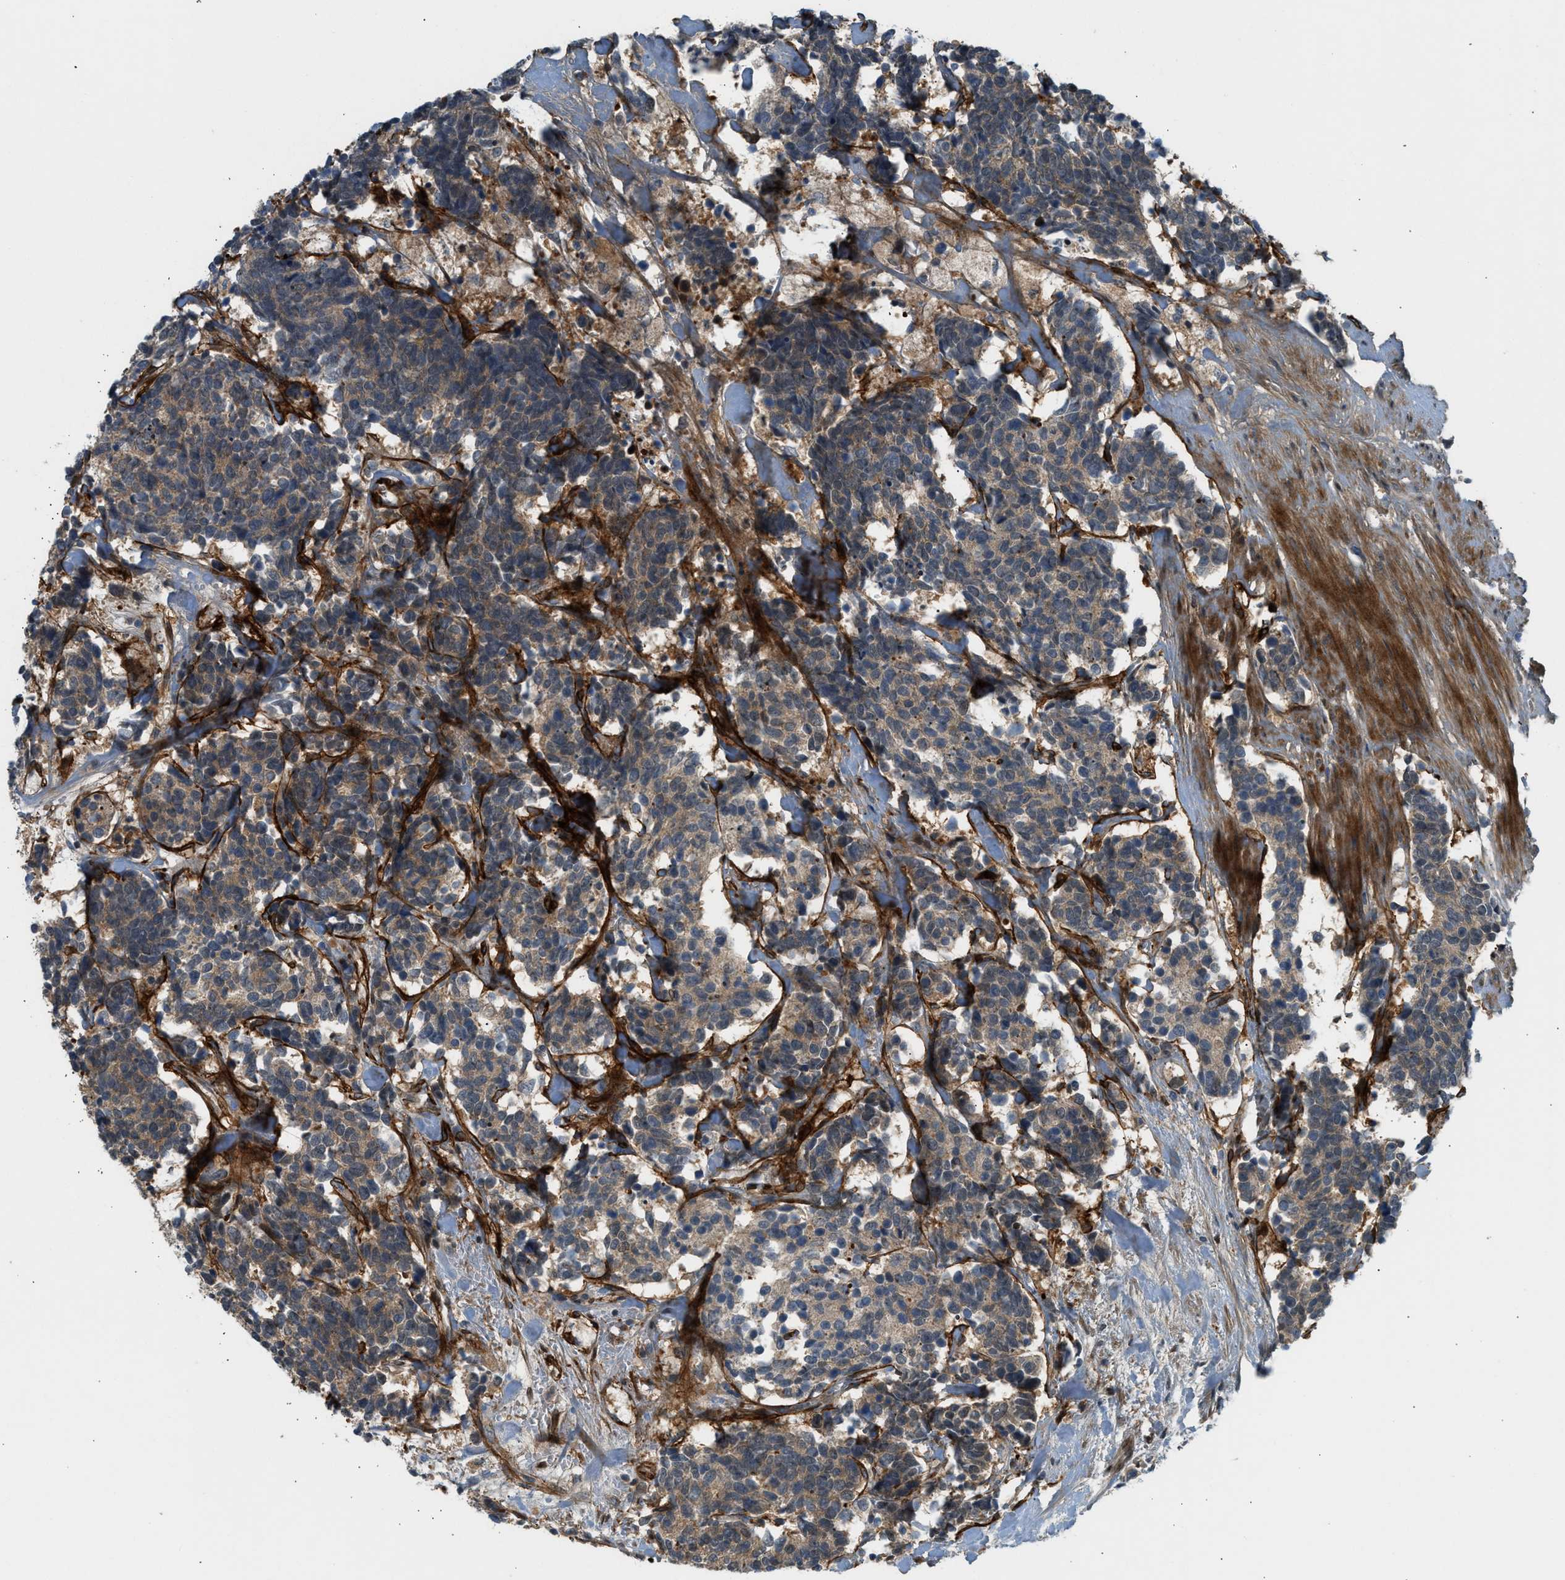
{"staining": {"intensity": "weak", "quantity": ">75%", "location": "cytoplasmic/membranous"}, "tissue": "carcinoid", "cell_type": "Tumor cells", "image_type": "cancer", "snomed": [{"axis": "morphology", "description": "Carcinoma, NOS"}, {"axis": "morphology", "description": "Carcinoid, malignant, NOS"}, {"axis": "topography", "description": "Urinary bladder"}], "caption": "A brown stain shows weak cytoplasmic/membranous positivity of a protein in human carcinoid tumor cells. The staining was performed using DAB (3,3'-diaminobenzidine) to visualize the protein expression in brown, while the nuclei were stained in blue with hematoxylin (Magnification: 20x).", "gene": "EDNRA", "patient": {"sex": "male", "age": 57}}